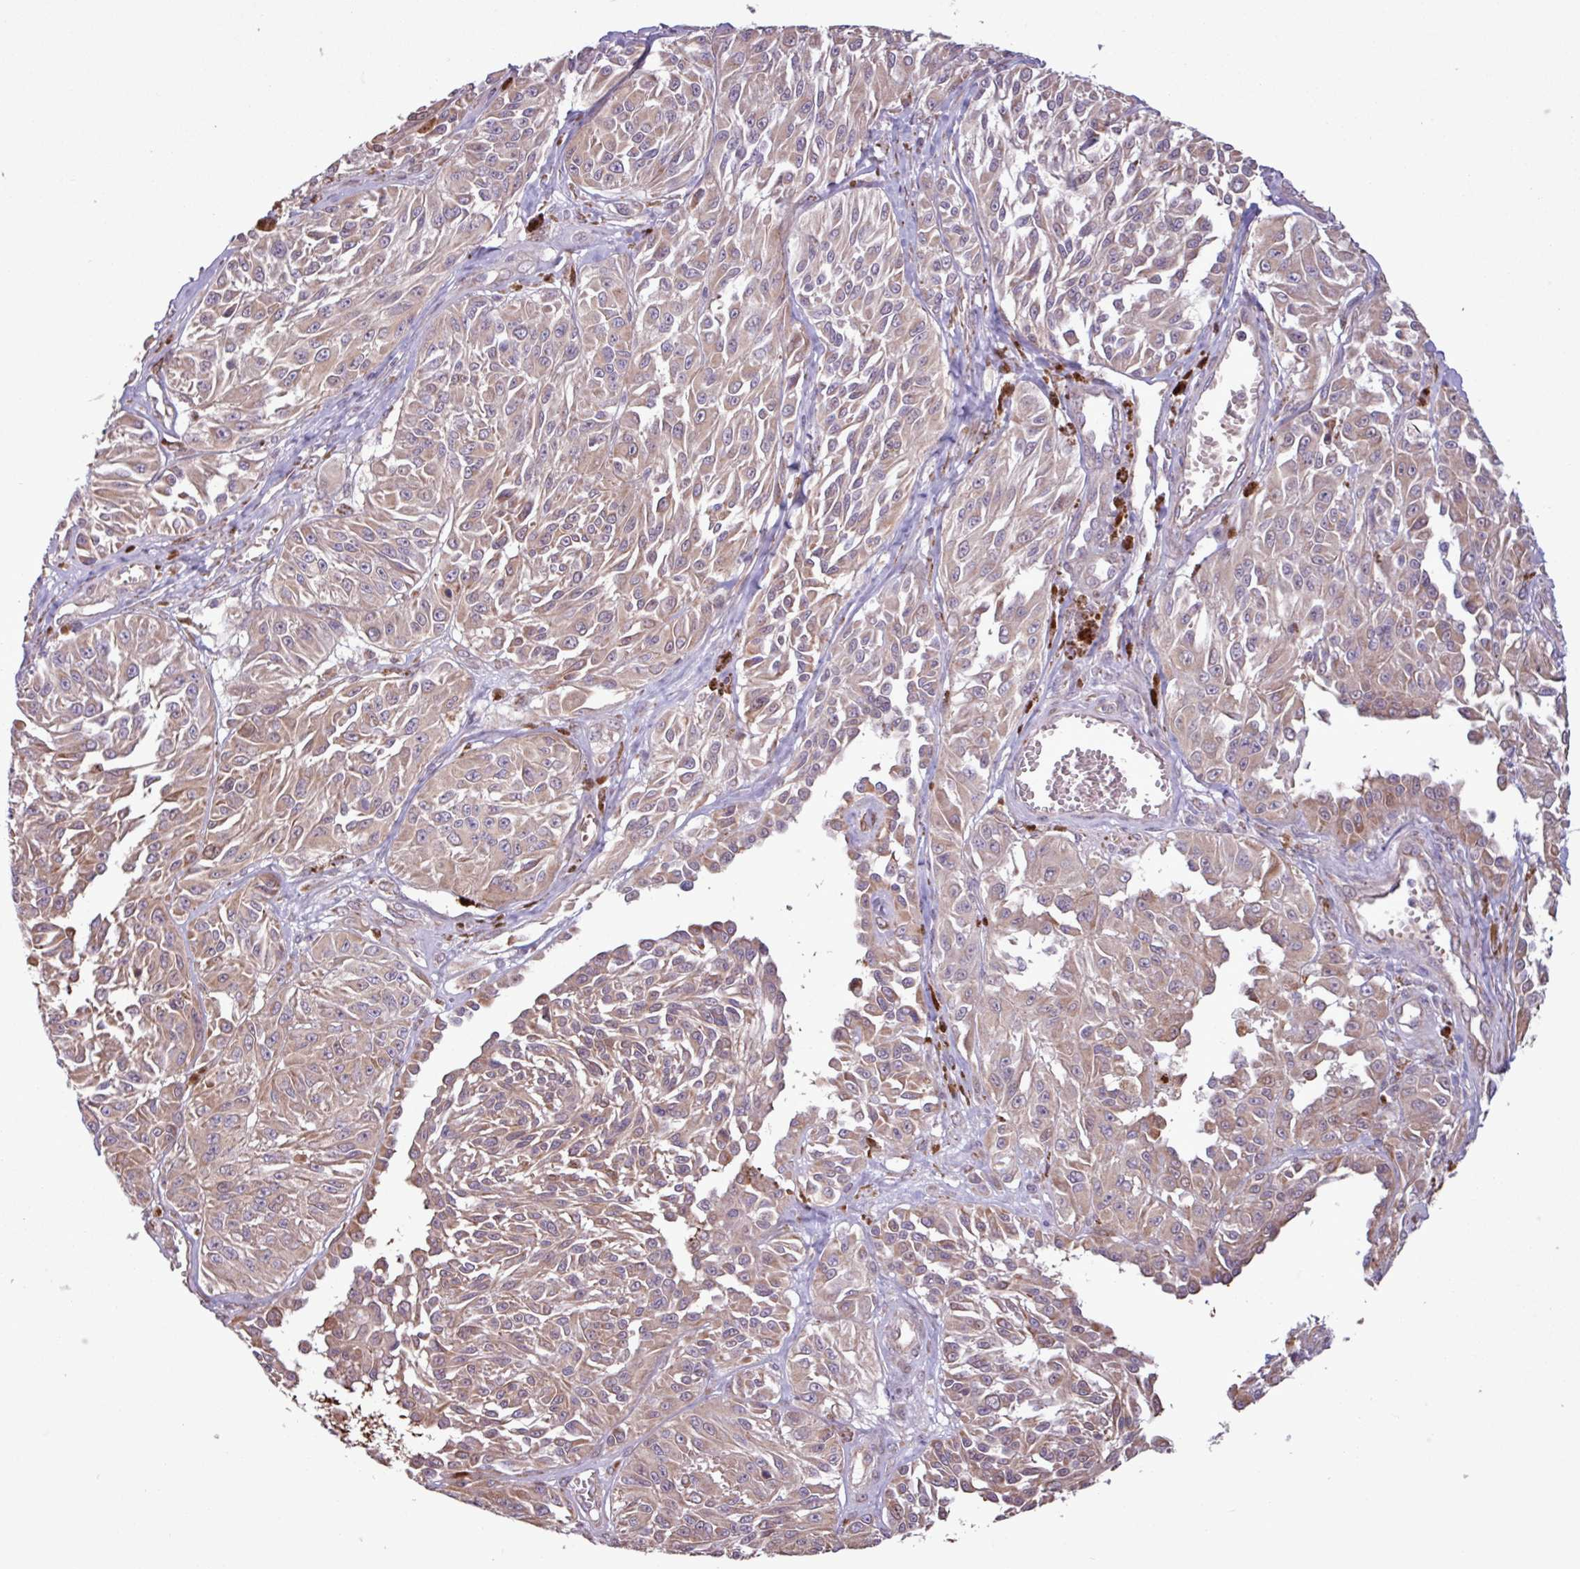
{"staining": {"intensity": "moderate", "quantity": ">75%", "location": "cytoplasmic/membranous"}, "tissue": "melanoma", "cell_type": "Tumor cells", "image_type": "cancer", "snomed": [{"axis": "morphology", "description": "Malignant melanoma, NOS"}, {"axis": "topography", "description": "Skin"}], "caption": "Melanoma was stained to show a protein in brown. There is medium levels of moderate cytoplasmic/membranous positivity in approximately >75% of tumor cells. (IHC, brightfield microscopy, high magnification).", "gene": "PDPR", "patient": {"sex": "male", "age": 94}}